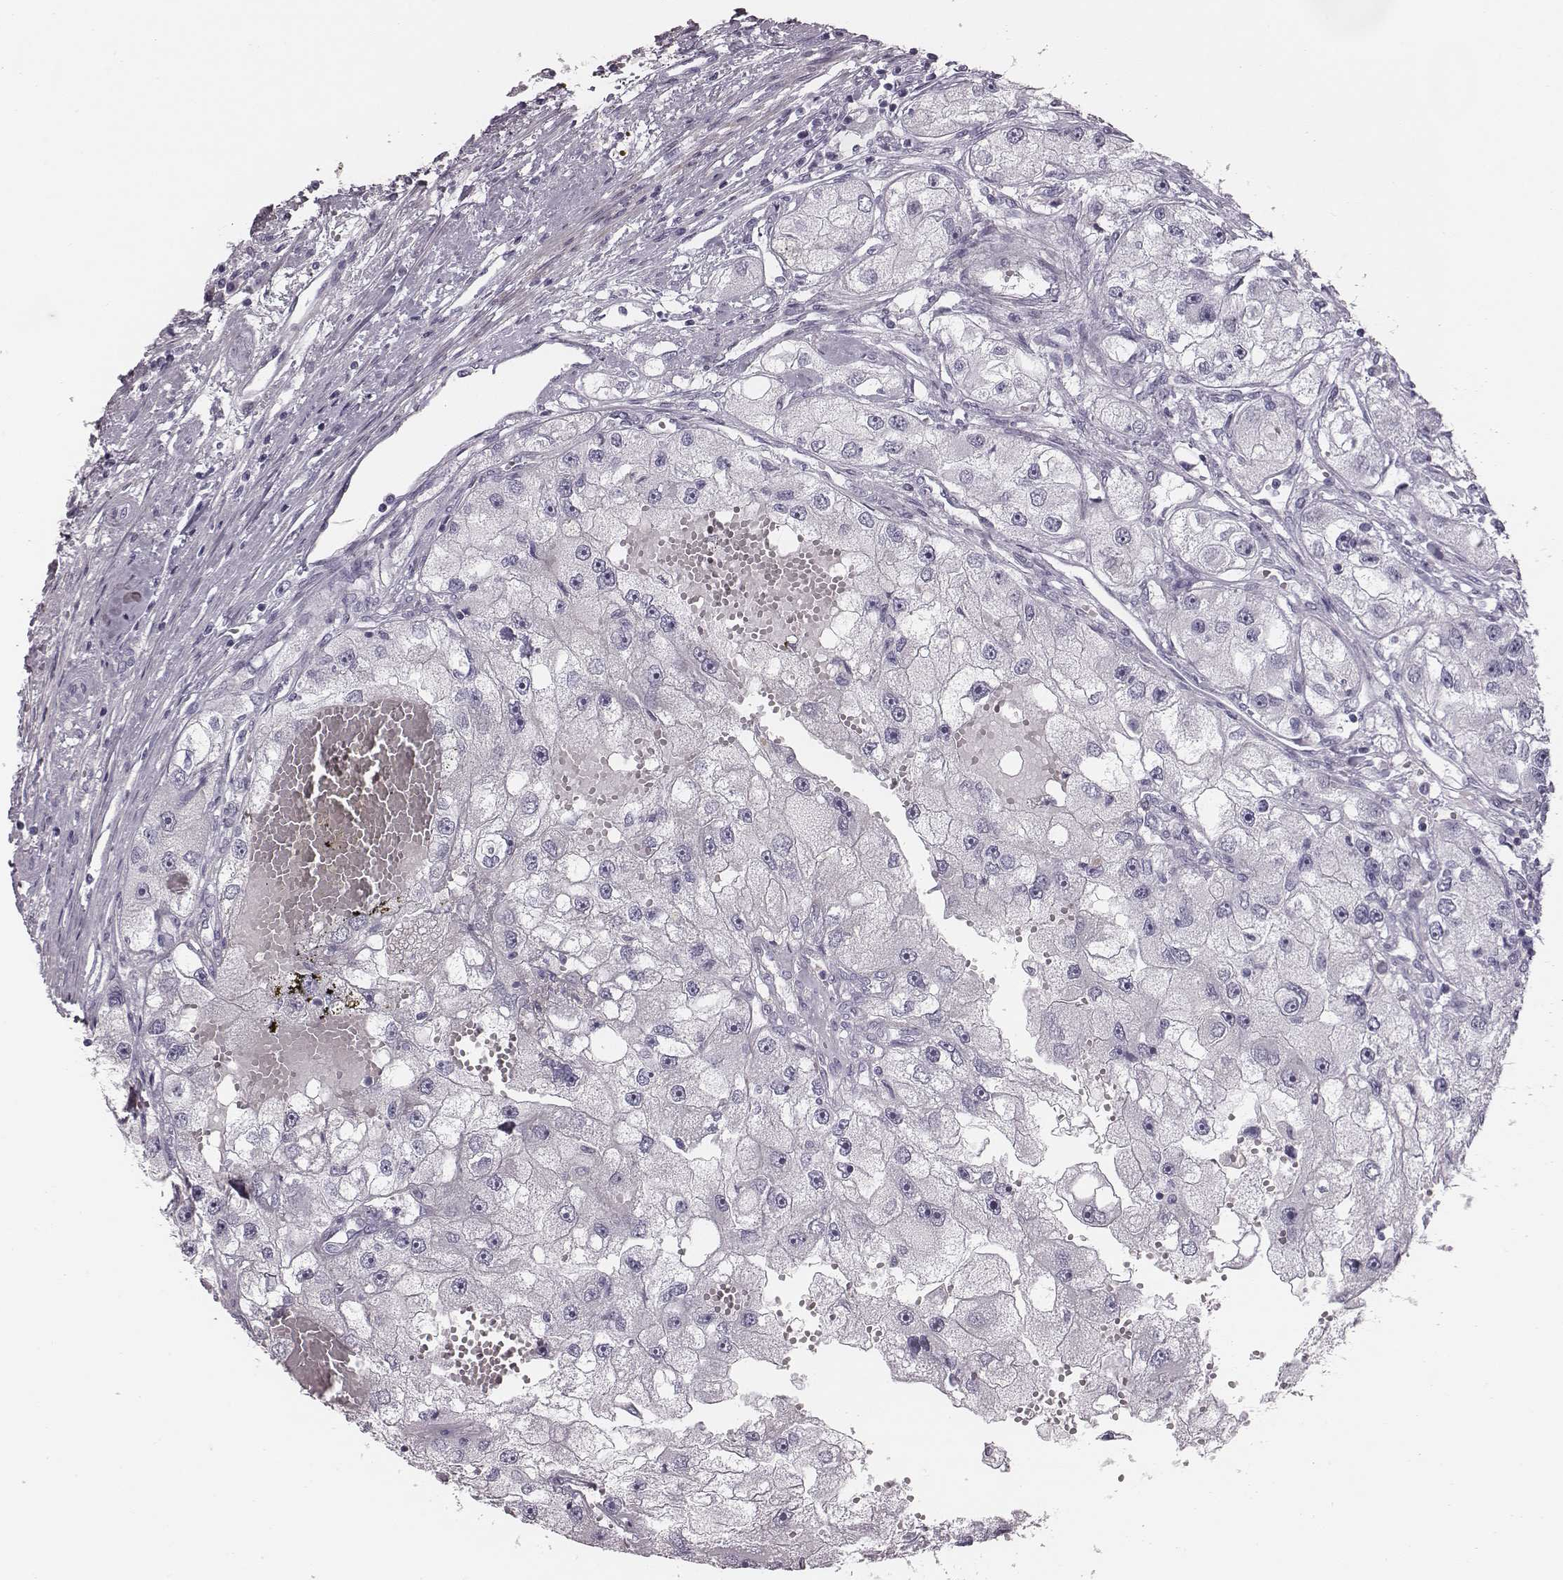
{"staining": {"intensity": "negative", "quantity": "none", "location": "none"}, "tissue": "renal cancer", "cell_type": "Tumor cells", "image_type": "cancer", "snomed": [{"axis": "morphology", "description": "Adenocarcinoma, NOS"}, {"axis": "topography", "description": "Kidney"}], "caption": "Tumor cells show no significant staining in renal cancer. (DAB immunohistochemistry (IHC) visualized using brightfield microscopy, high magnification).", "gene": "CRISP1", "patient": {"sex": "male", "age": 63}}